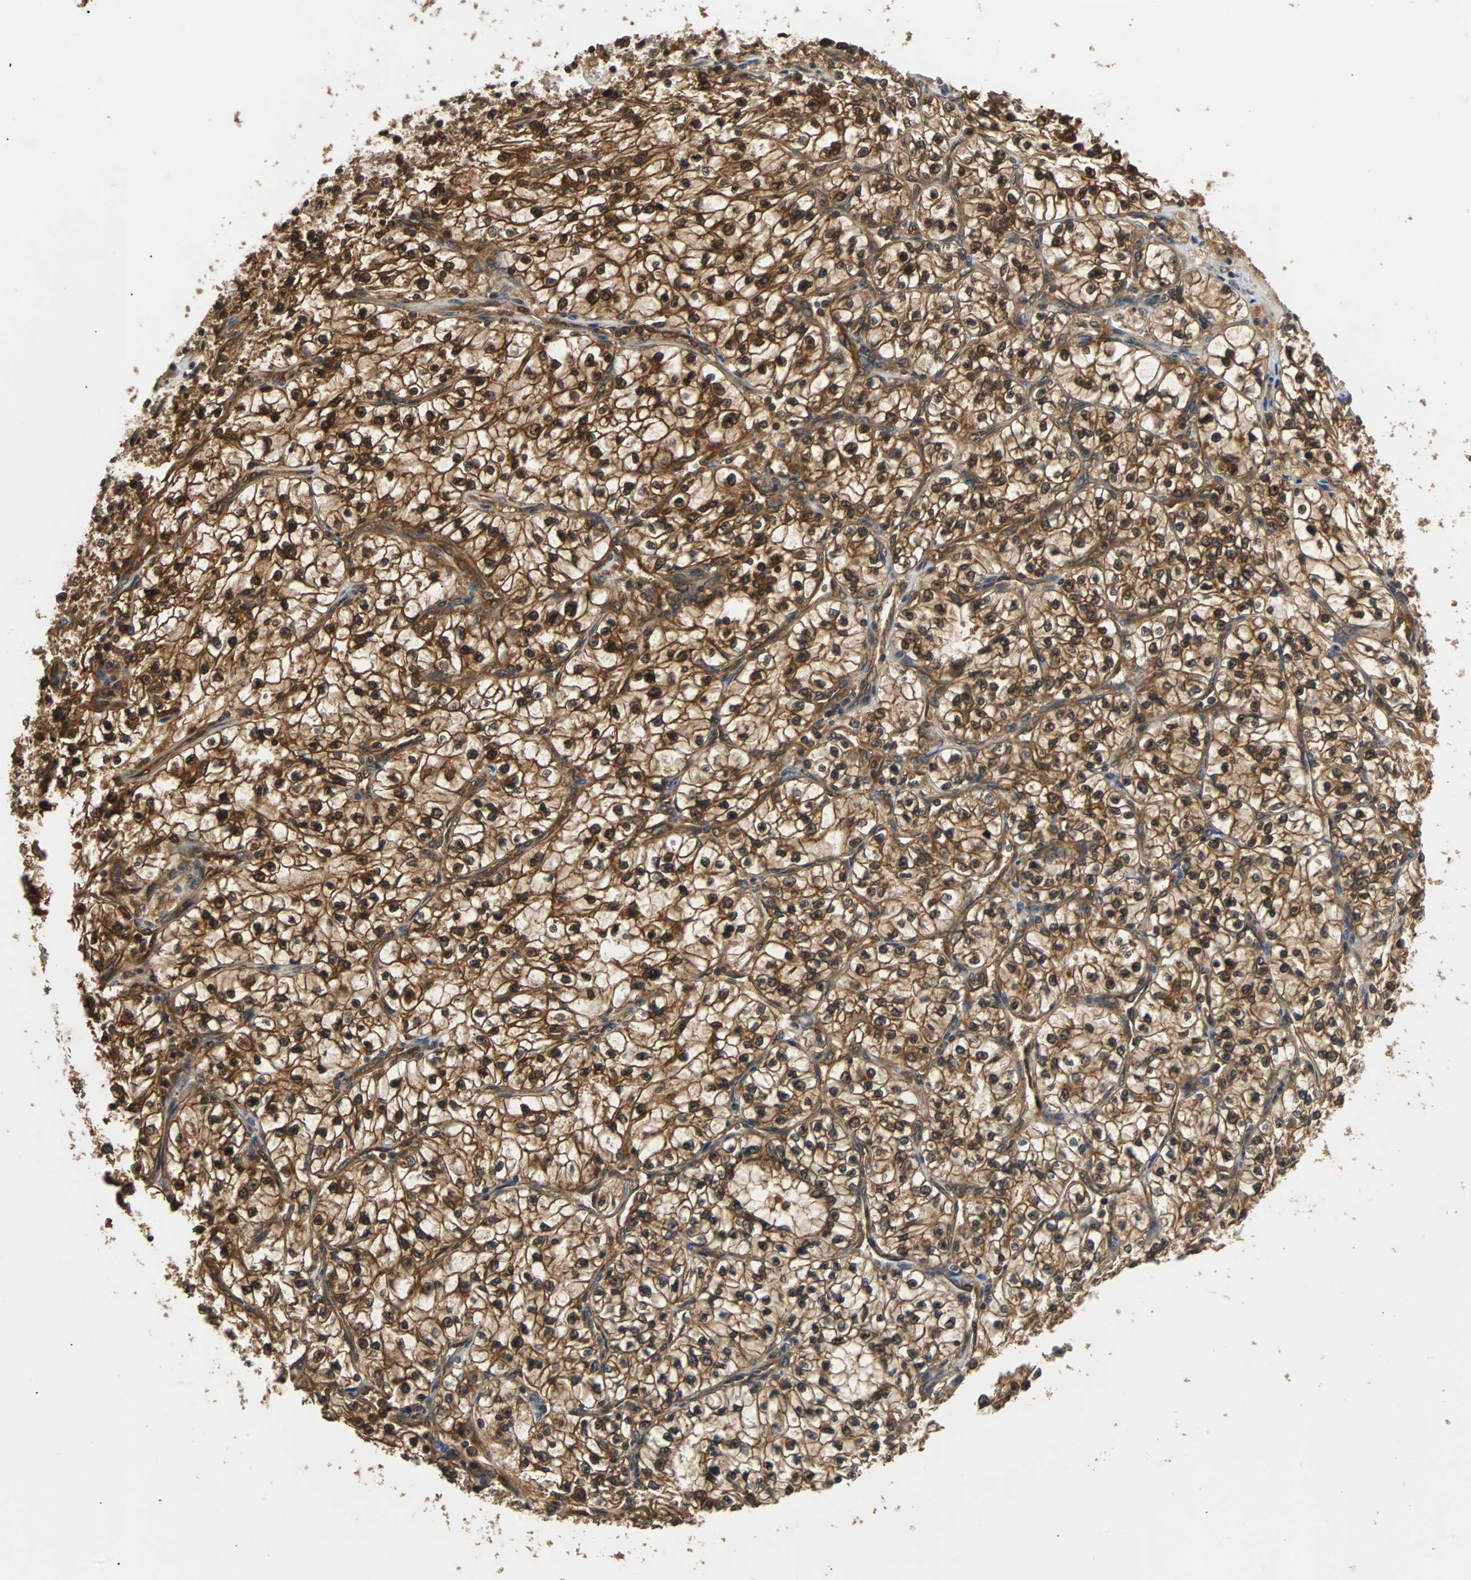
{"staining": {"intensity": "strong", "quantity": ">75%", "location": "cytoplasmic/membranous,nuclear"}, "tissue": "renal cancer", "cell_type": "Tumor cells", "image_type": "cancer", "snomed": [{"axis": "morphology", "description": "Adenocarcinoma, NOS"}, {"axis": "topography", "description": "Kidney"}], "caption": "A high amount of strong cytoplasmic/membranous and nuclear expression is present in about >75% of tumor cells in renal cancer tissue.", "gene": "PRDX6", "patient": {"sex": "female", "age": 57}}